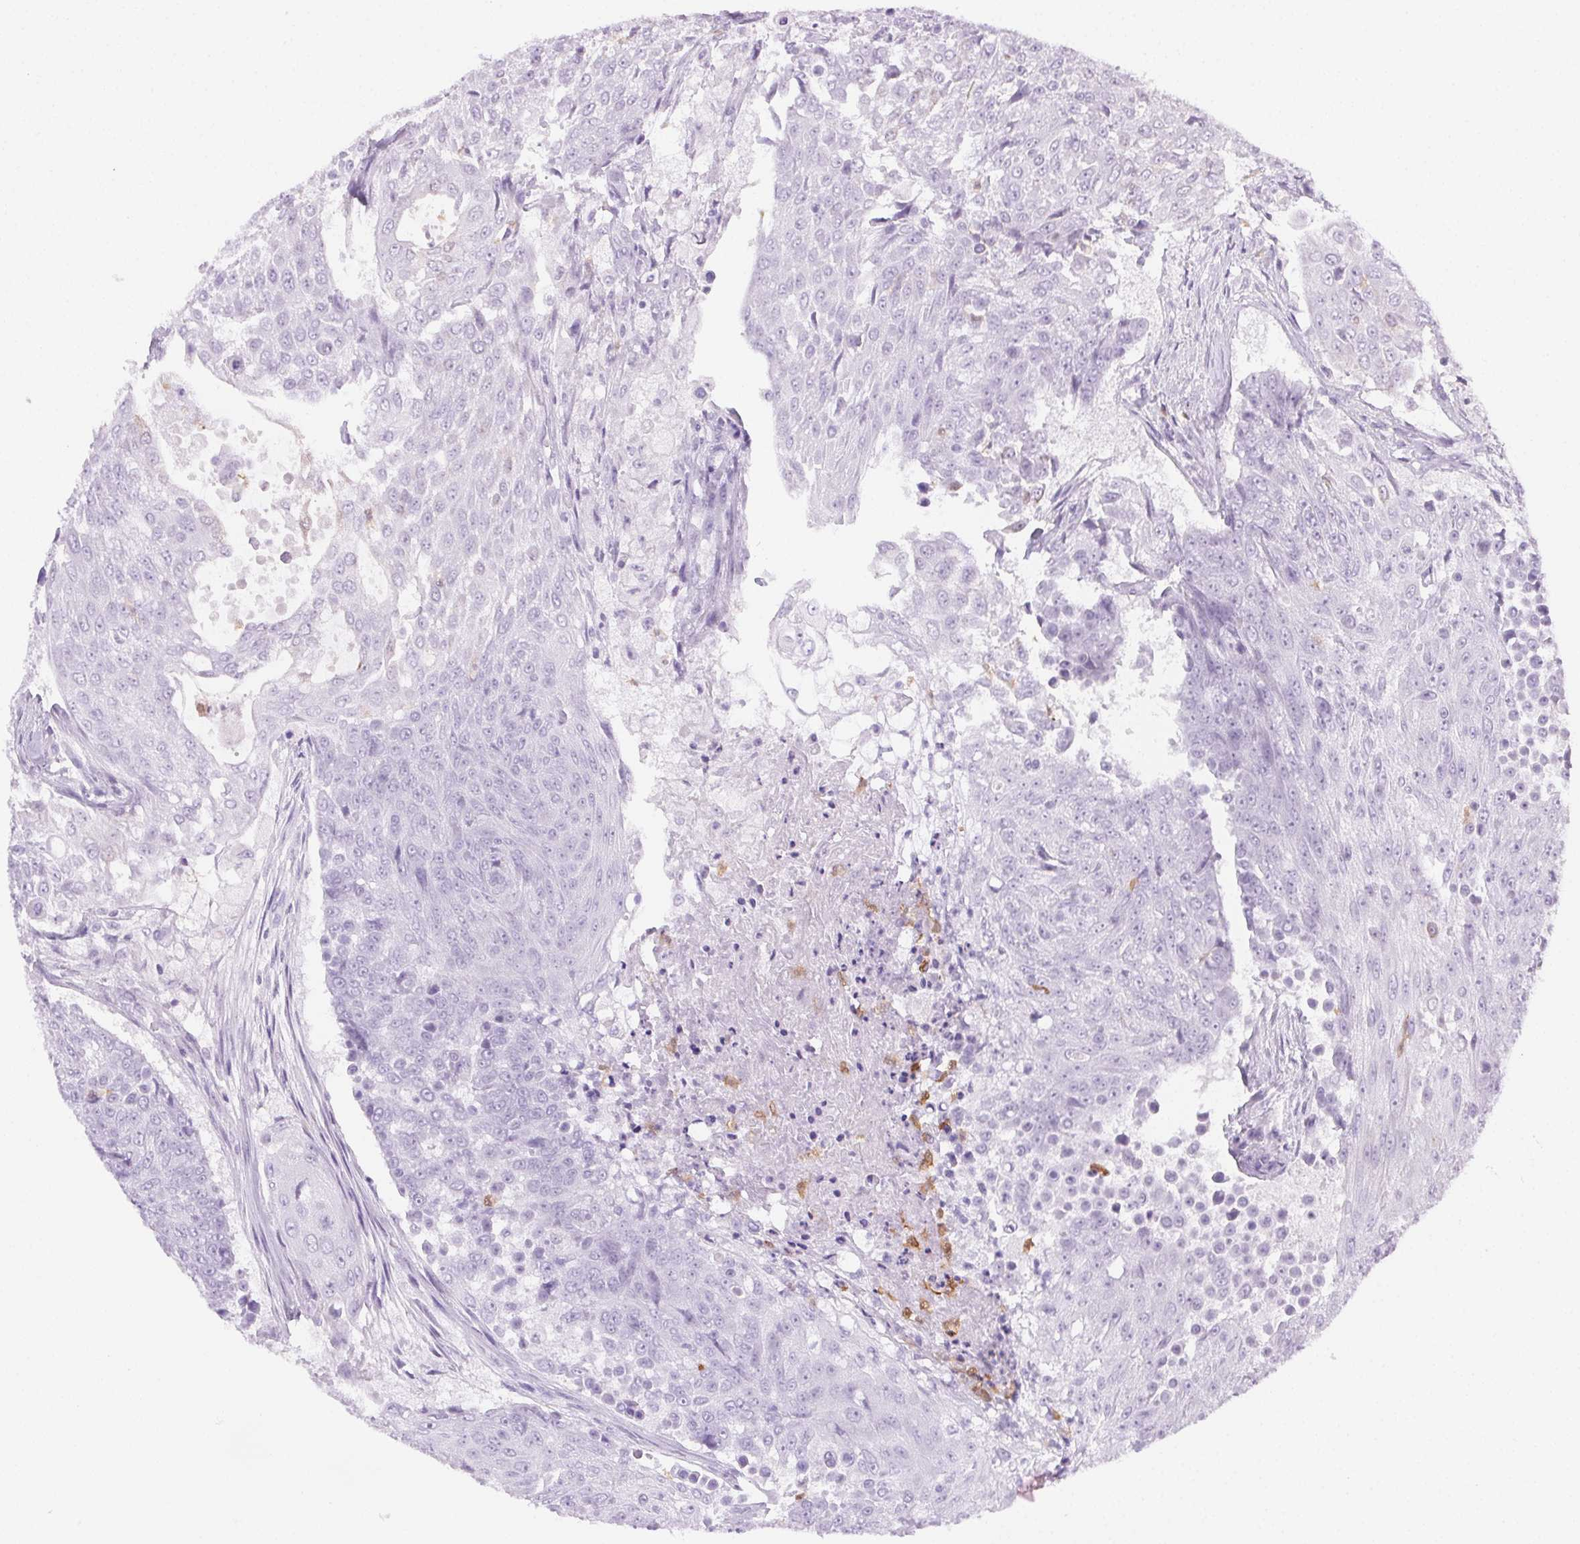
{"staining": {"intensity": "negative", "quantity": "none", "location": "none"}, "tissue": "urothelial cancer", "cell_type": "Tumor cells", "image_type": "cancer", "snomed": [{"axis": "morphology", "description": "Urothelial carcinoma, High grade"}, {"axis": "topography", "description": "Urinary bladder"}], "caption": "Immunohistochemical staining of human high-grade urothelial carcinoma exhibits no significant positivity in tumor cells. (Immunohistochemistry, brightfield microscopy, high magnification).", "gene": "TMEM45A", "patient": {"sex": "female", "age": 63}}